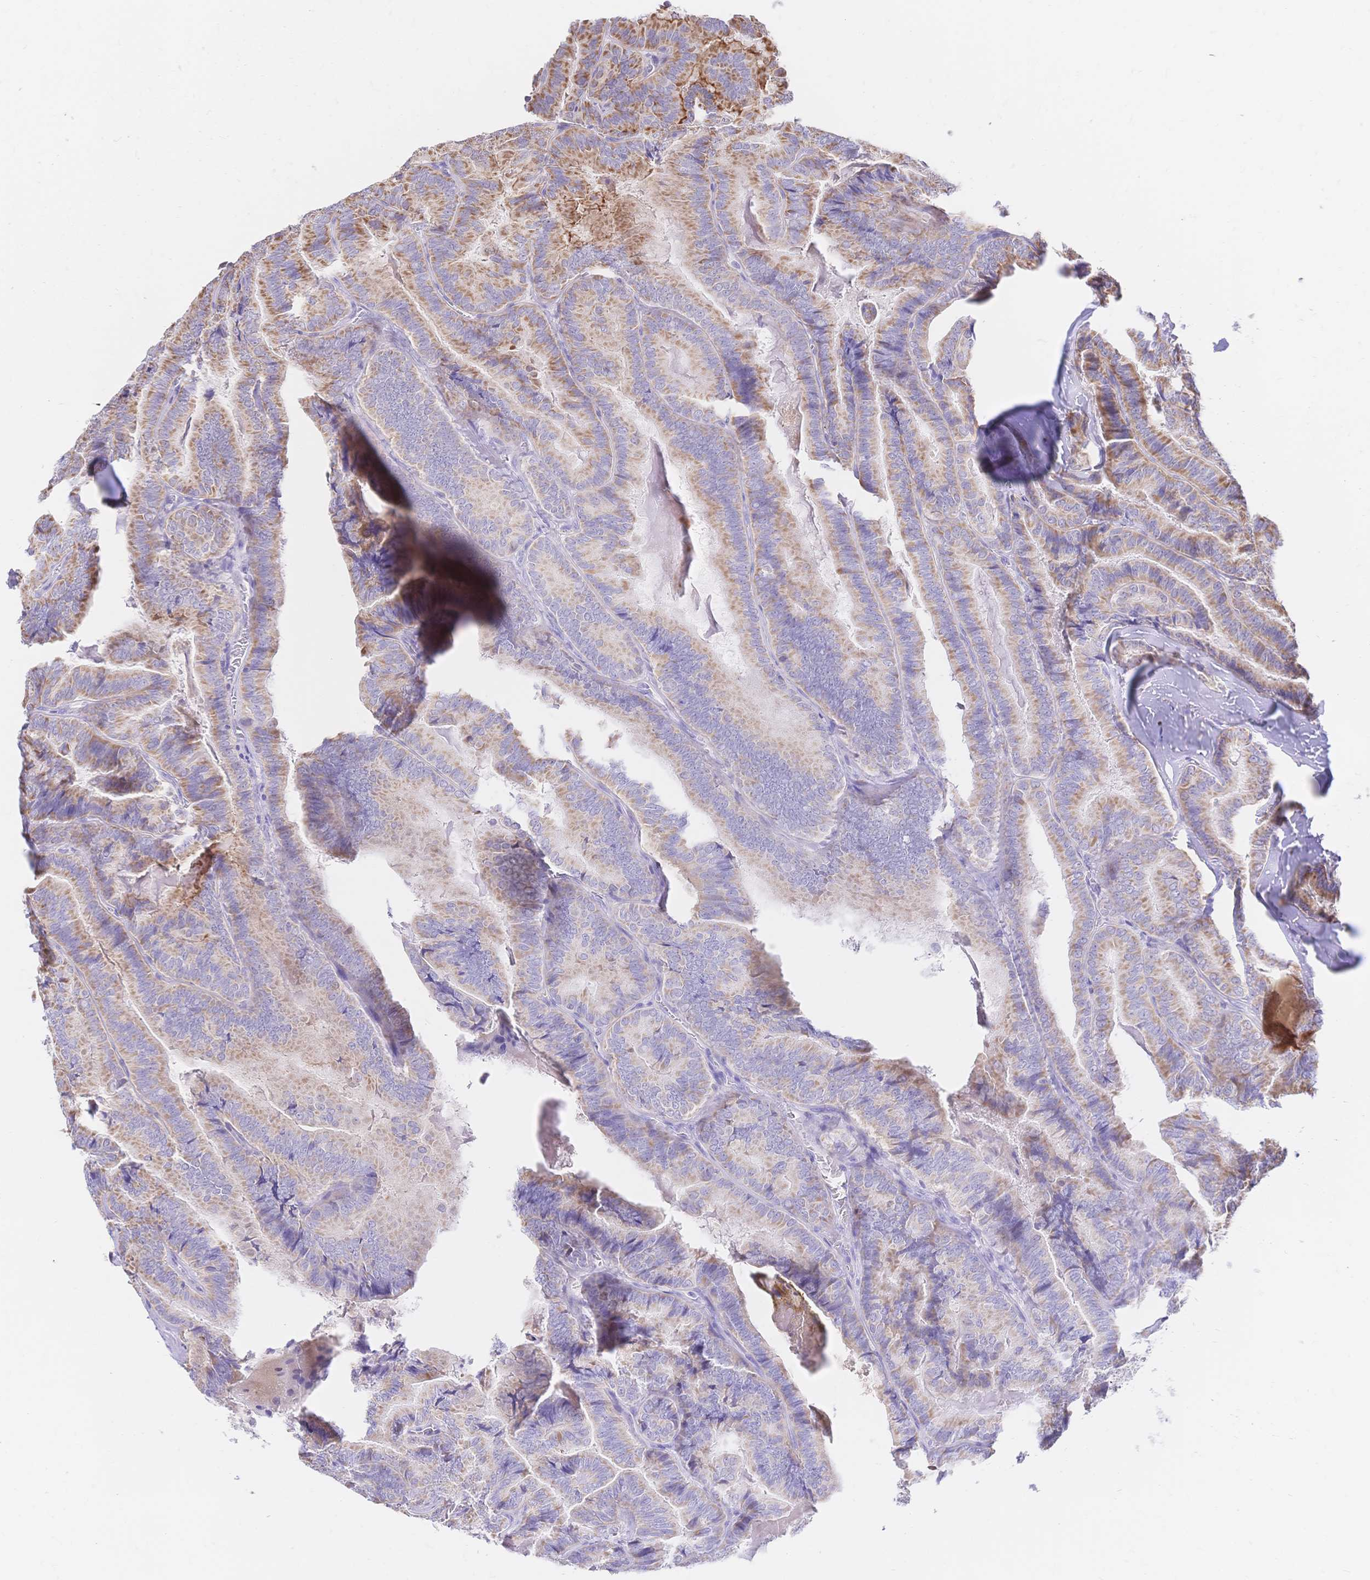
{"staining": {"intensity": "moderate", "quantity": "25%-75%", "location": "cytoplasmic/membranous"}, "tissue": "thyroid cancer", "cell_type": "Tumor cells", "image_type": "cancer", "snomed": [{"axis": "morphology", "description": "Papillary adenocarcinoma, NOS"}, {"axis": "topography", "description": "Thyroid gland"}], "caption": "Thyroid papillary adenocarcinoma stained with a protein marker displays moderate staining in tumor cells.", "gene": "CLEC18B", "patient": {"sex": "female", "age": 75}}